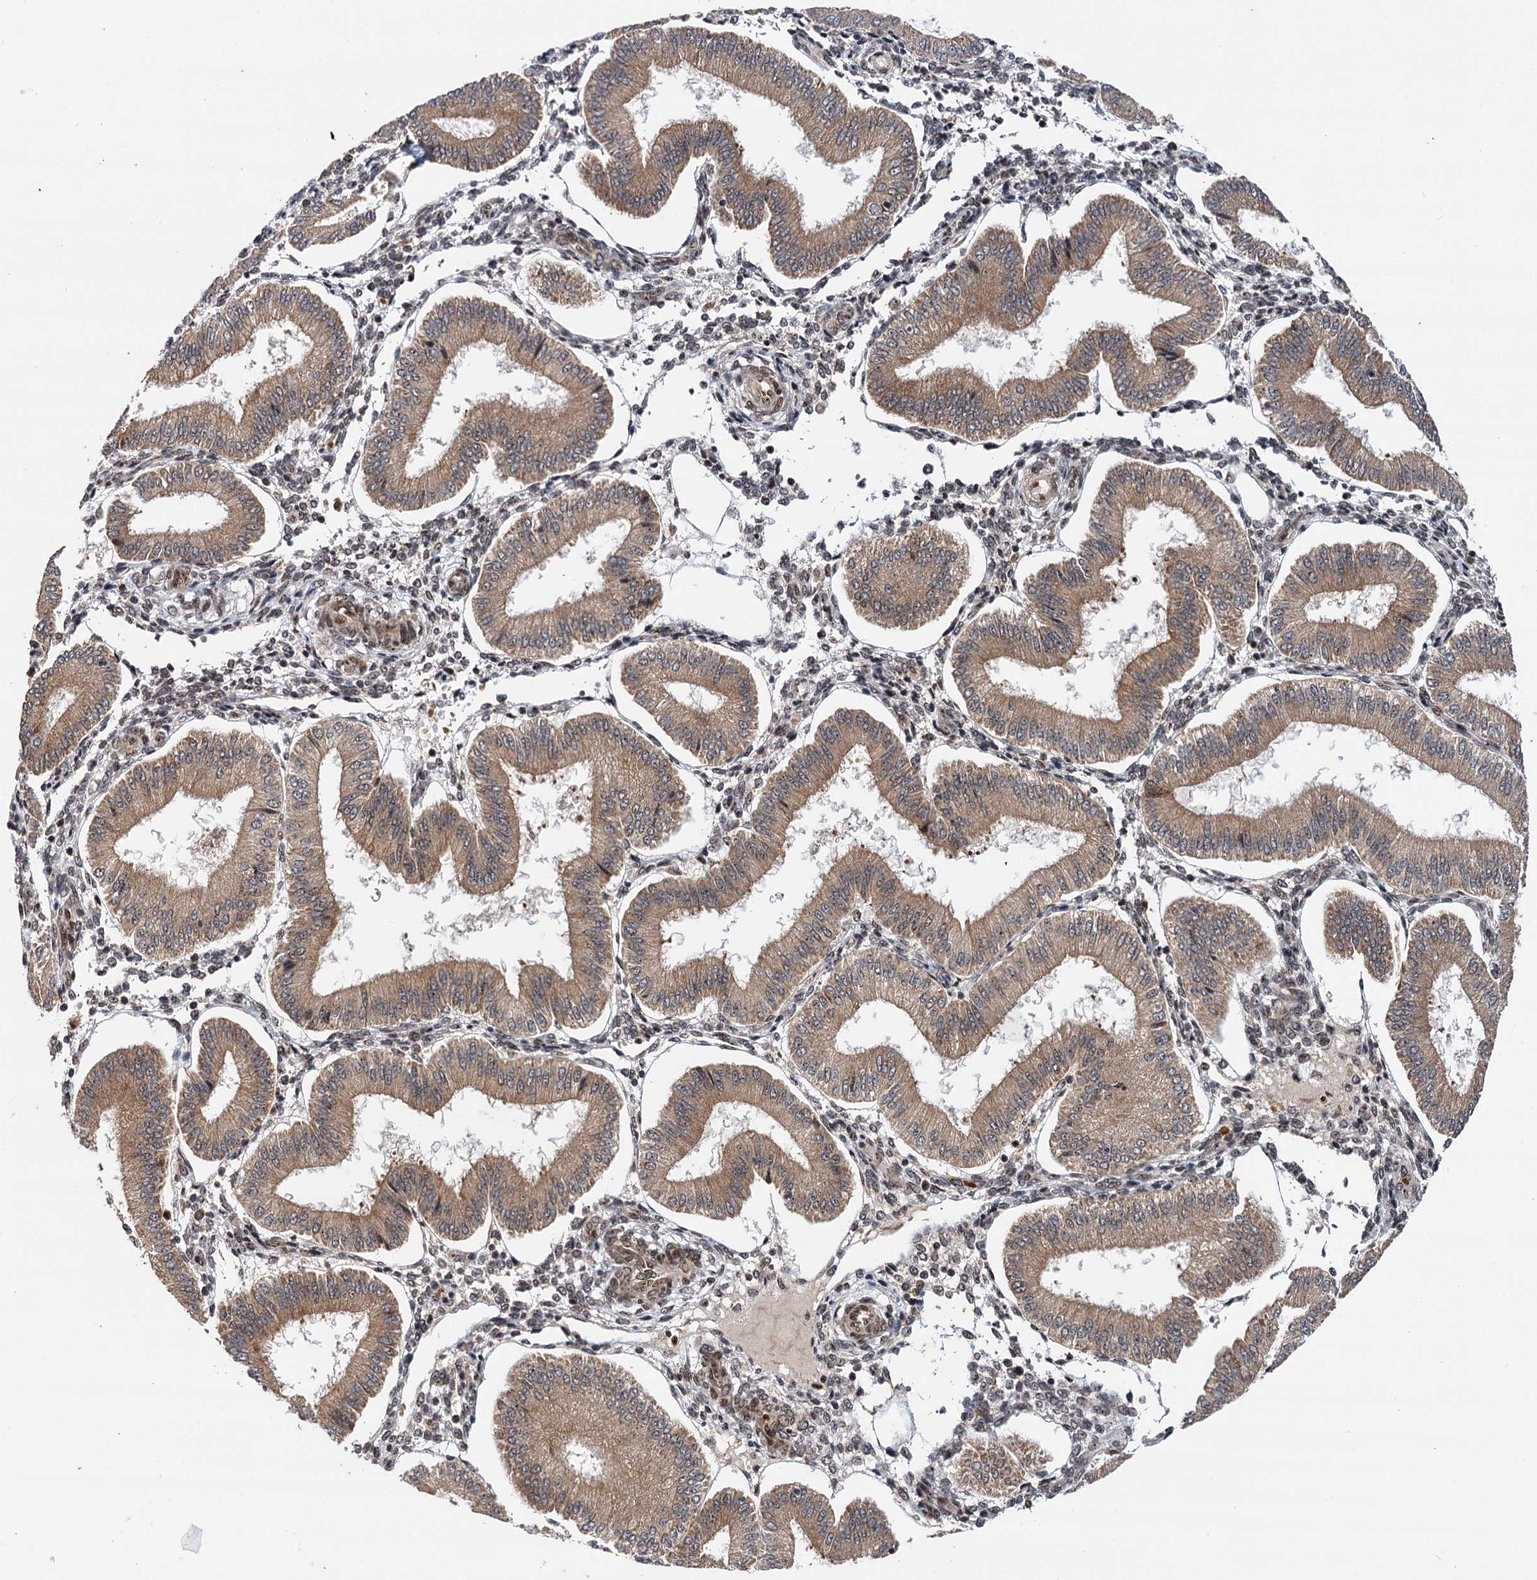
{"staining": {"intensity": "weak", "quantity": "25%-75%", "location": "nuclear"}, "tissue": "endometrium", "cell_type": "Cells in endometrial stroma", "image_type": "normal", "snomed": [{"axis": "morphology", "description": "Normal tissue, NOS"}, {"axis": "topography", "description": "Endometrium"}], "caption": "High-magnification brightfield microscopy of normal endometrium stained with DAB (brown) and counterstained with hematoxylin (blue). cells in endometrial stroma exhibit weak nuclear positivity is present in about25%-75% of cells. The protein of interest is stained brown, and the nuclei are stained in blue (DAB IHC with brightfield microscopy, high magnification).", "gene": "MESD", "patient": {"sex": "female", "age": 39}}